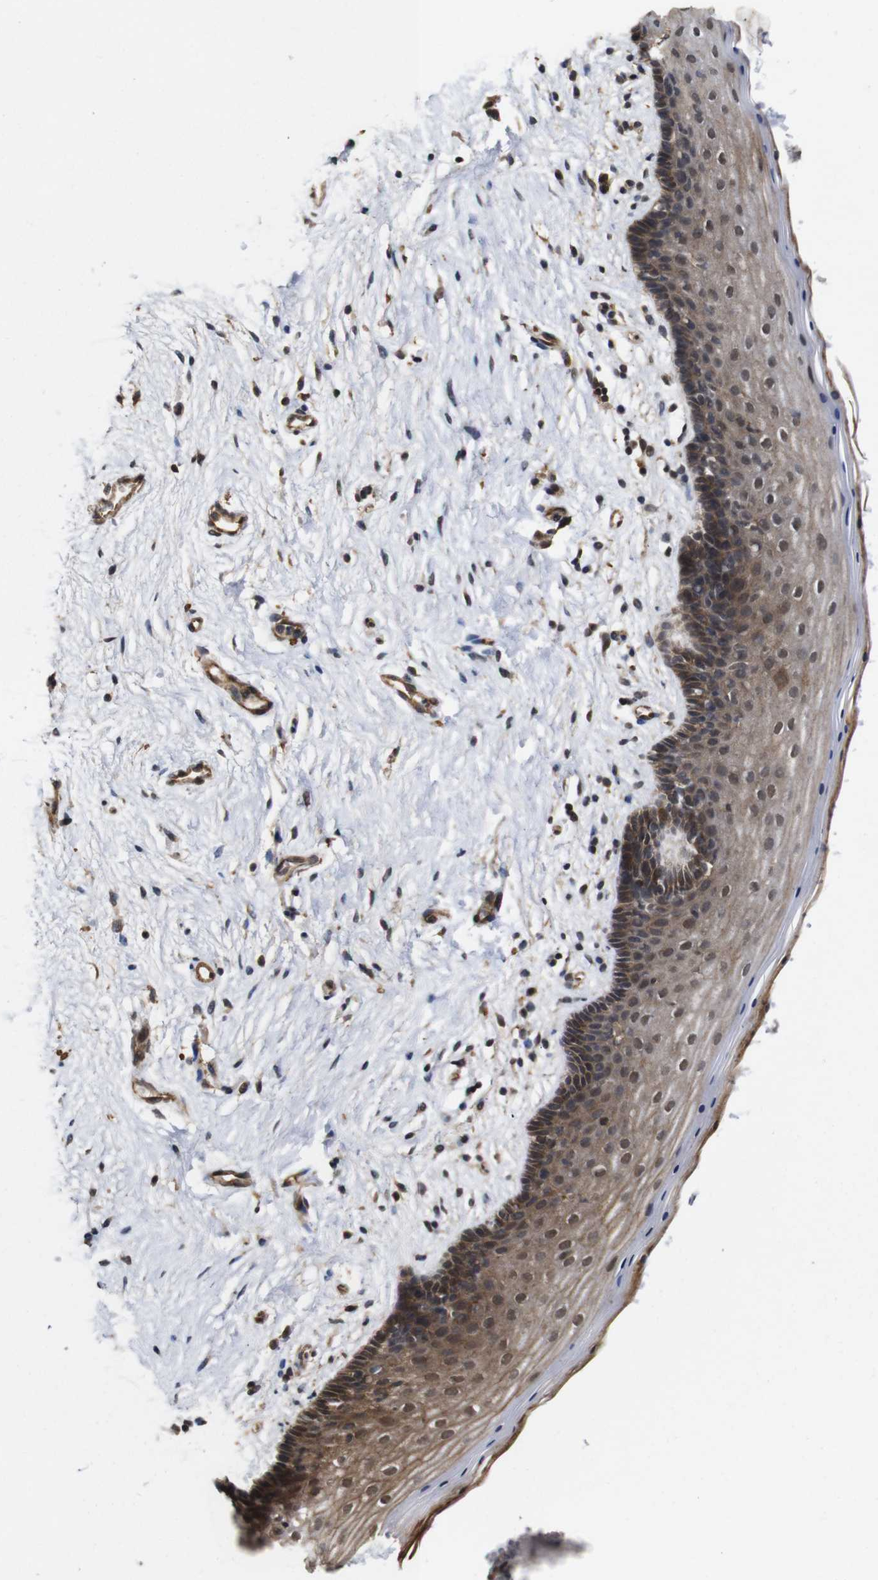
{"staining": {"intensity": "moderate", "quantity": "25%-75%", "location": "cytoplasmic/membranous,nuclear"}, "tissue": "vagina", "cell_type": "Squamous epithelial cells", "image_type": "normal", "snomed": [{"axis": "morphology", "description": "Normal tissue, NOS"}, {"axis": "topography", "description": "Vagina"}], "caption": "Protein expression analysis of unremarkable vagina exhibits moderate cytoplasmic/membranous,nuclear staining in about 25%-75% of squamous epithelial cells. (IHC, brightfield microscopy, high magnification).", "gene": "NANOS1", "patient": {"sex": "female", "age": 44}}